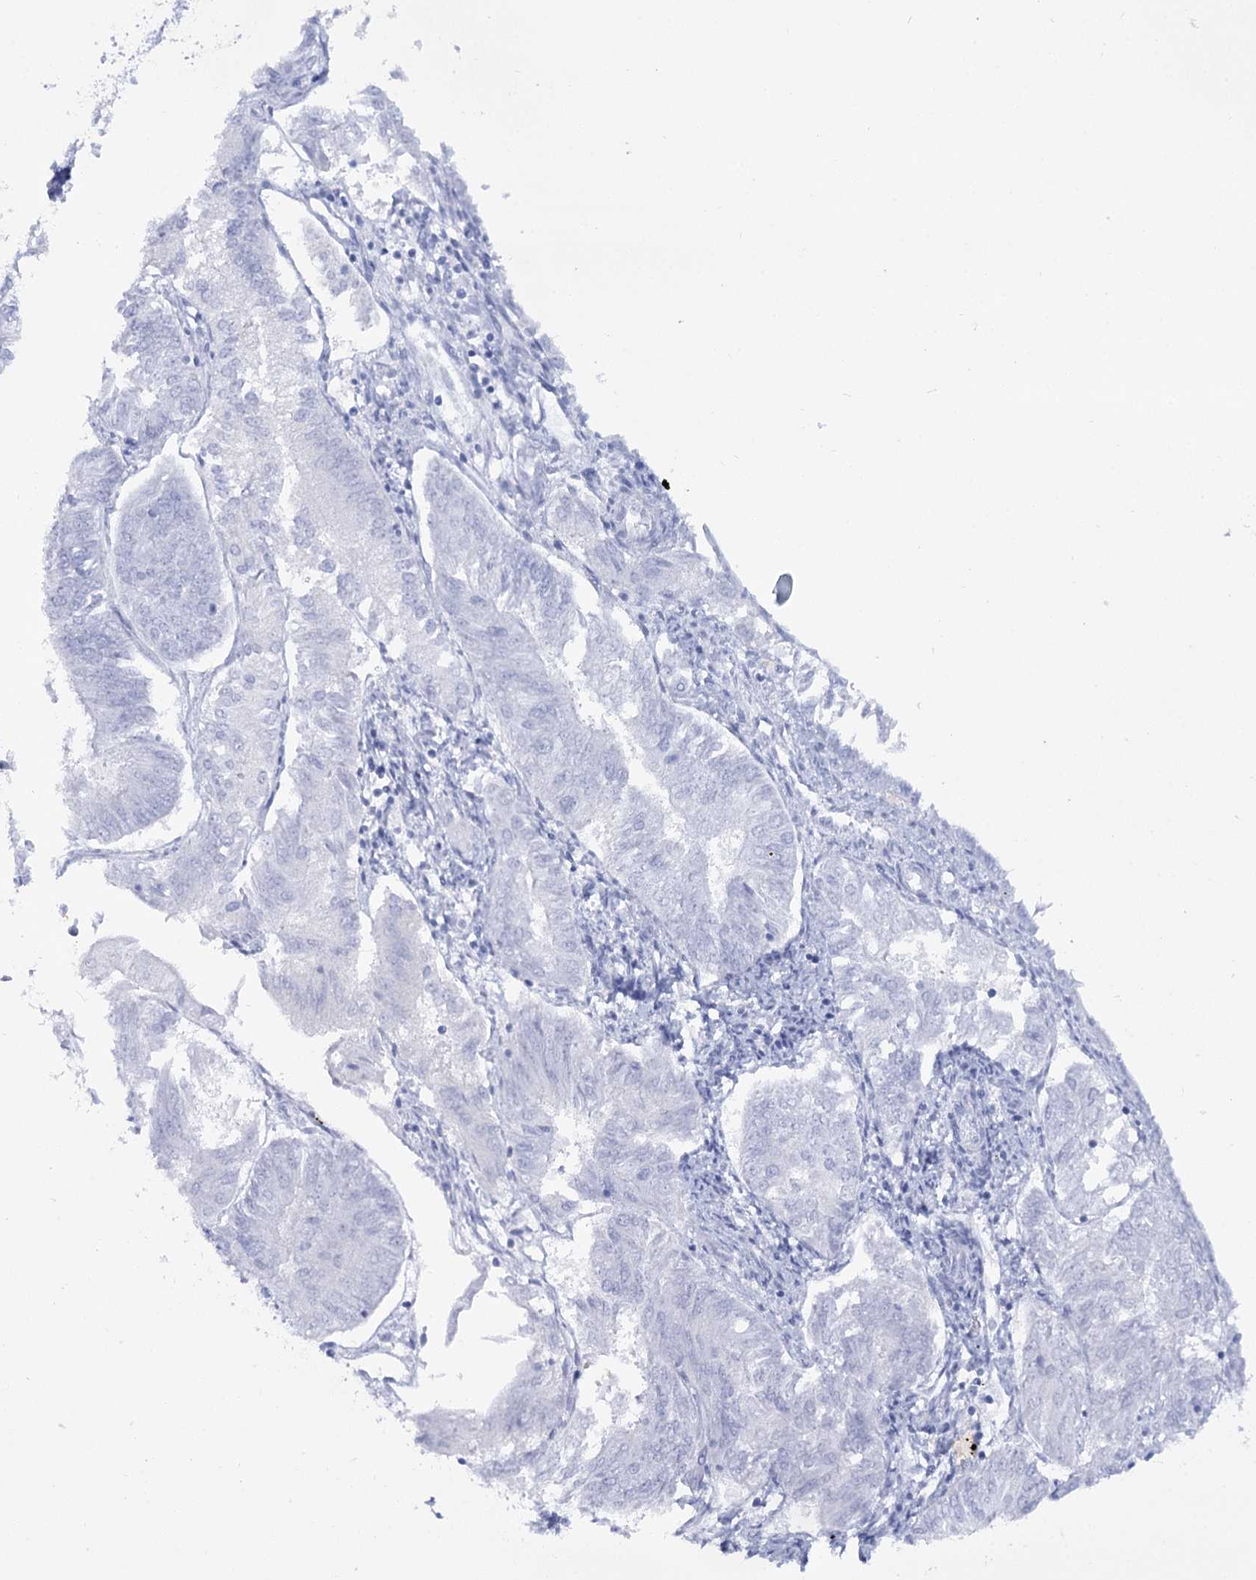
{"staining": {"intensity": "negative", "quantity": "none", "location": "none"}, "tissue": "endometrial cancer", "cell_type": "Tumor cells", "image_type": "cancer", "snomed": [{"axis": "morphology", "description": "Adenocarcinoma, NOS"}, {"axis": "topography", "description": "Endometrium"}], "caption": "Immunohistochemistry (IHC) of human endometrial cancer (adenocarcinoma) displays no positivity in tumor cells.", "gene": "RNF186", "patient": {"sex": "female", "age": 58}}